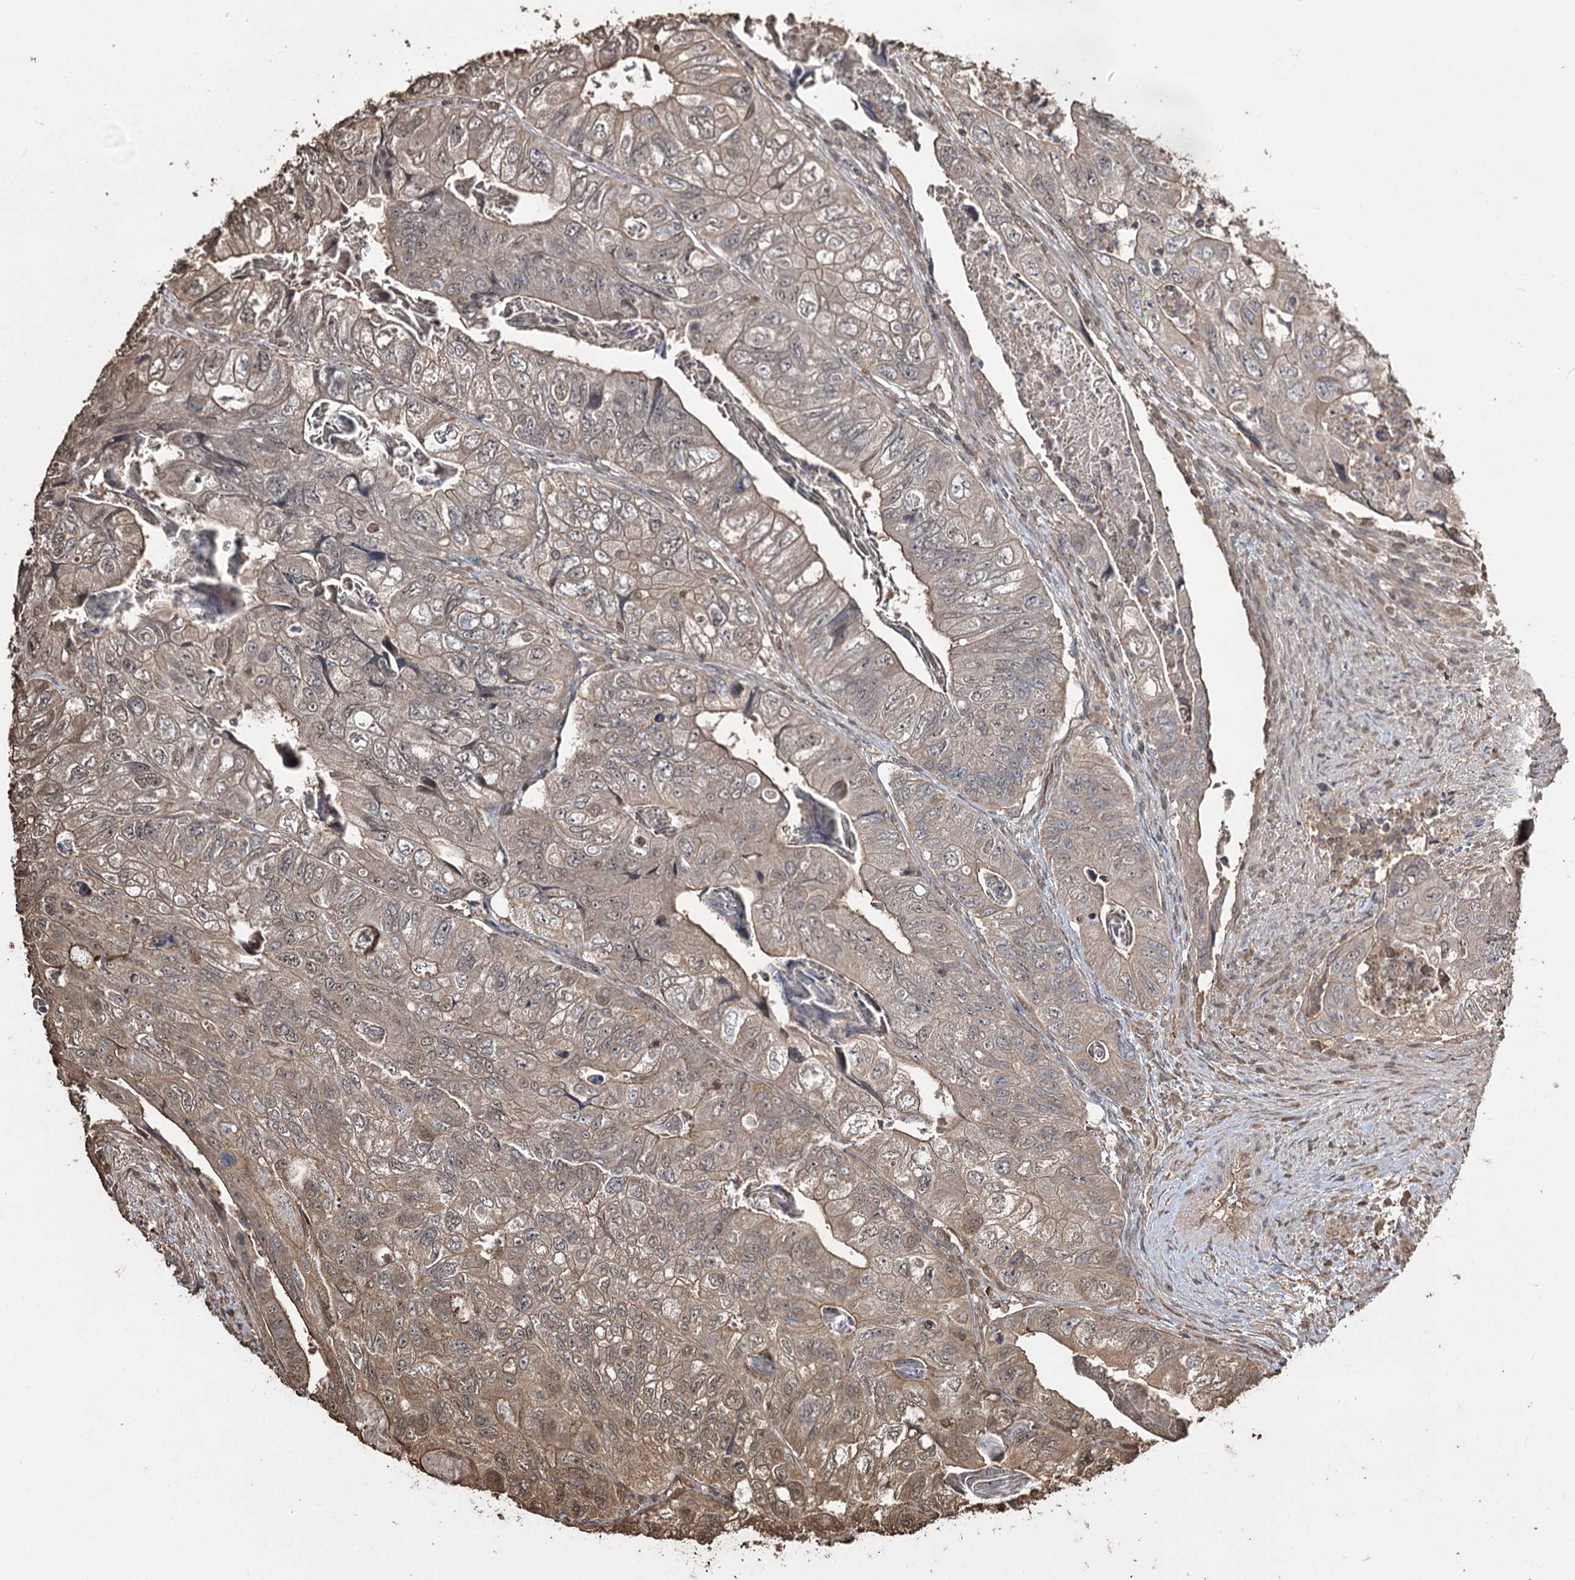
{"staining": {"intensity": "moderate", "quantity": "25%-75%", "location": "cytoplasmic/membranous"}, "tissue": "colorectal cancer", "cell_type": "Tumor cells", "image_type": "cancer", "snomed": [{"axis": "morphology", "description": "Adenocarcinoma, NOS"}, {"axis": "topography", "description": "Rectum"}], "caption": "Tumor cells exhibit moderate cytoplasmic/membranous positivity in approximately 25%-75% of cells in colorectal adenocarcinoma.", "gene": "PLCH1", "patient": {"sex": "male", "age": 63}}